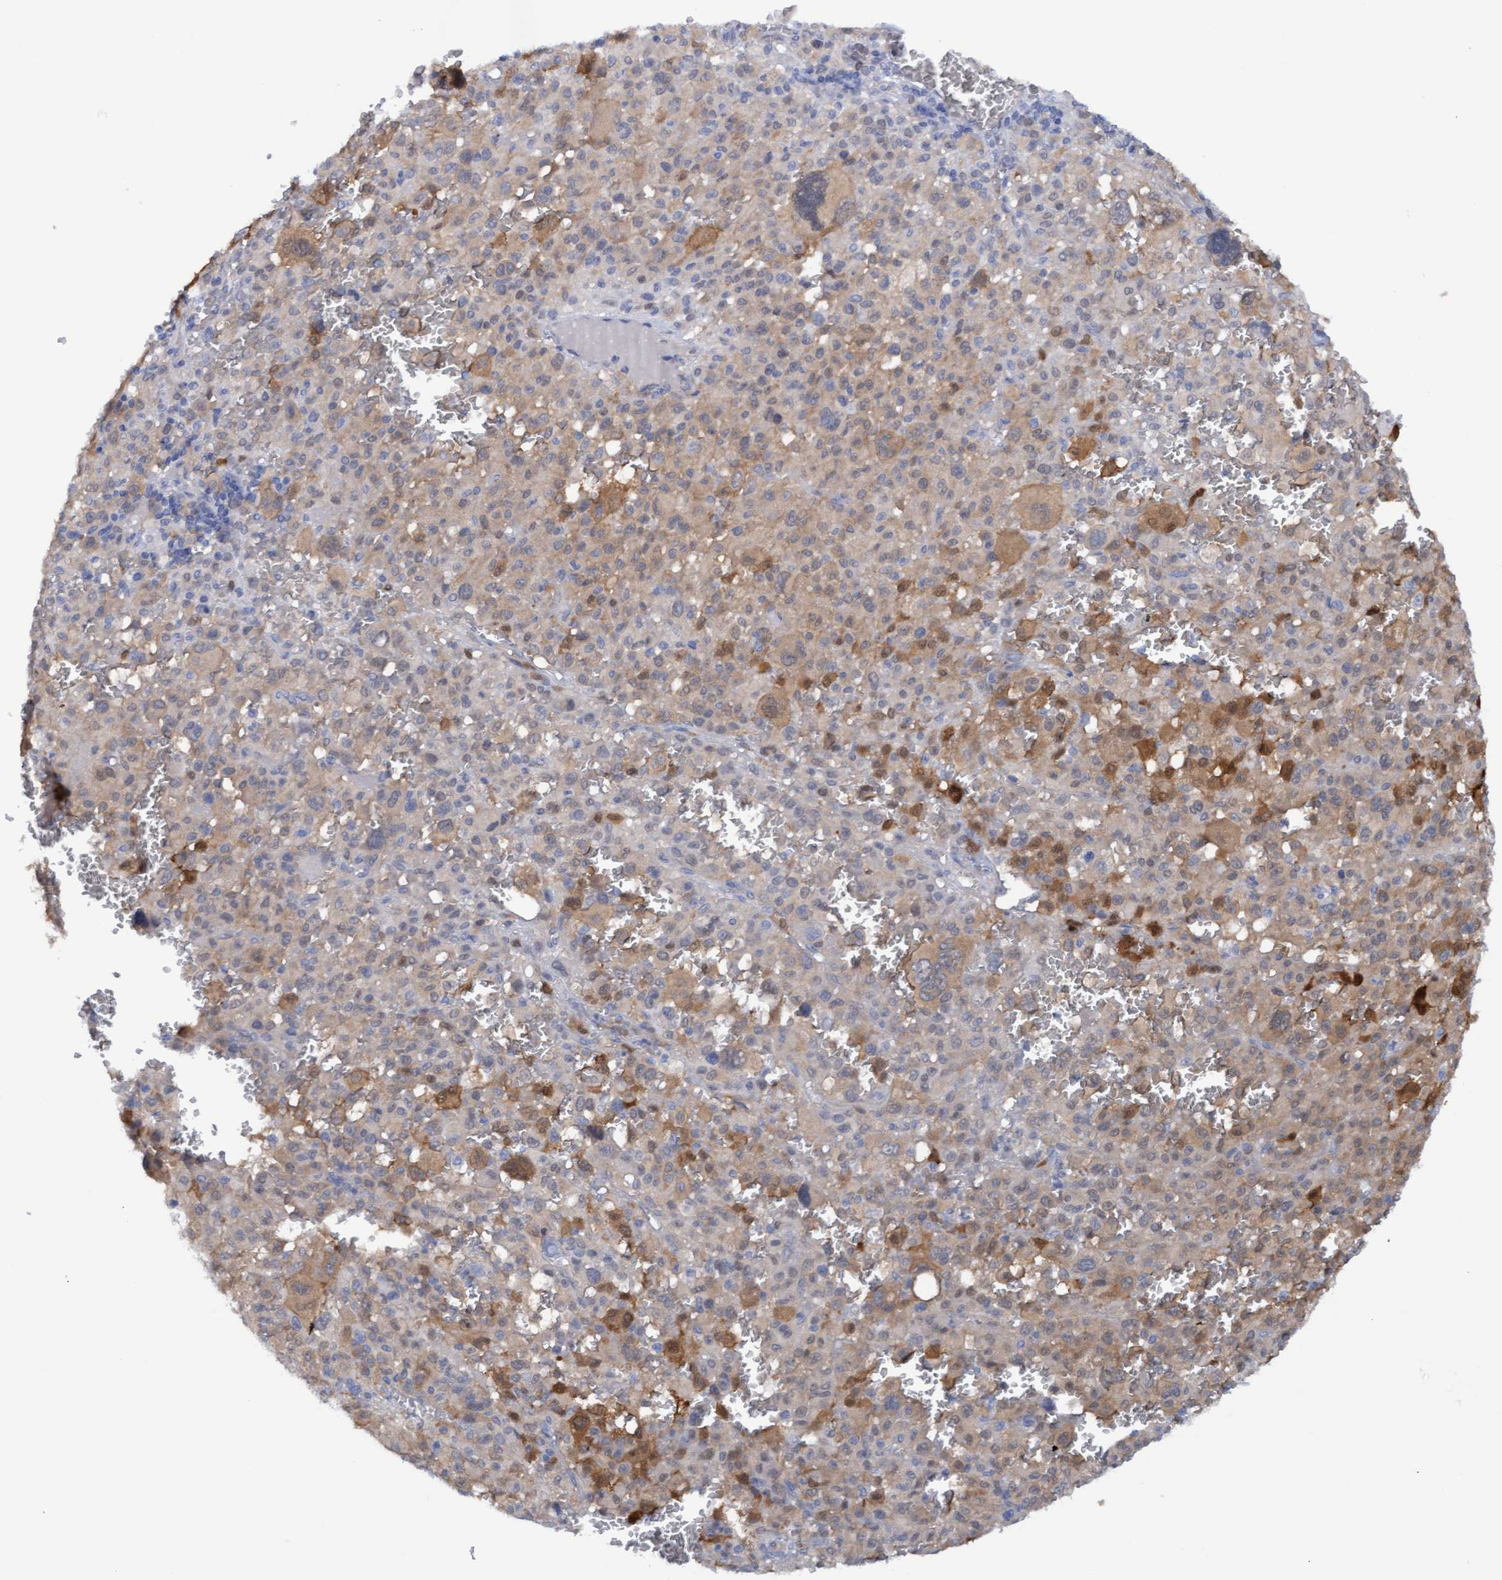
{"staining": {"intensity": "weak", "quantity": ">75%", "location": "cytoplasmic/membranous"}, "tissue": "melanoma", "cell_type": "Tumor cells", "image_type": "cancer", "snomed": [{"axis": "morphology", "description": "Malignant melanoma, Metastatic site"}, {"axis": "topography", "description": "Skin"}], "caption": "Immunohistochemistry photomicrograph of neoplastic tissue: human malignant melanoma (metastatic site) stained using immunohistochemistry (IHC) reveals low levels of weak protein expression localized specifically in the cytoplasmic/membranous of tumor cells, appearing as a cytoplasmic/membranous brown color.", "gene": "STXBP1", "patient": {"sex": "female", "age": 74}}